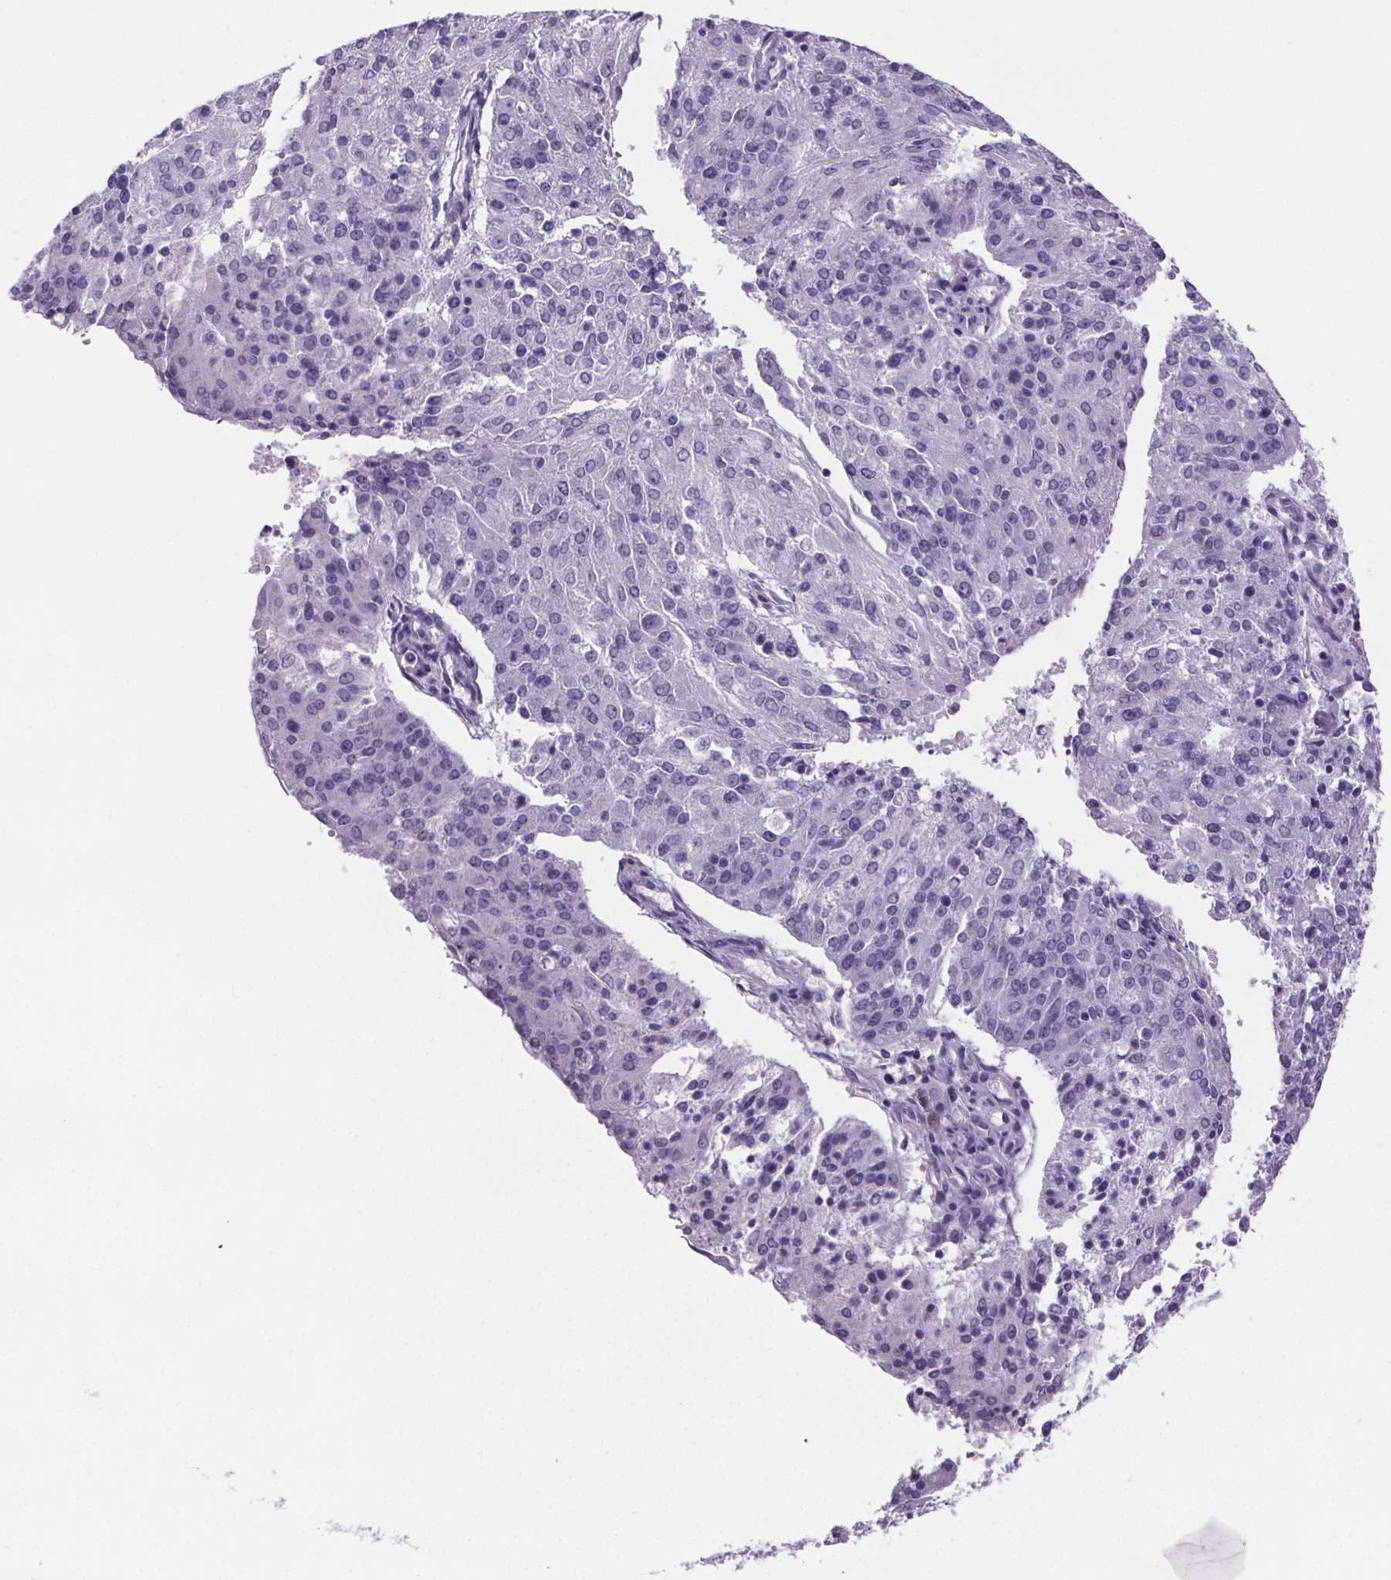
{"staining": {"intensity": "negative", "quantity": "none", "location": "none"}, "tissue": "endometrial cancer", "cell_type": "Tumor cells", "image_type": "cancer", "snomed": [{"axis": "morphology", "description": "Adenocarcinoma, NOS"}, {"axis": "topography", "description": "Endometrium"}], "caption": "Immunohistochemistry (IHC) photomicrograph of neoplastic tissue: endometrial cancer stained with DAB (3,3'-diaminobenzidine) displays no significant protein staining in tumor cells.", "gene": "CUBN", "patient": {"sex": "female", "age": 82}}